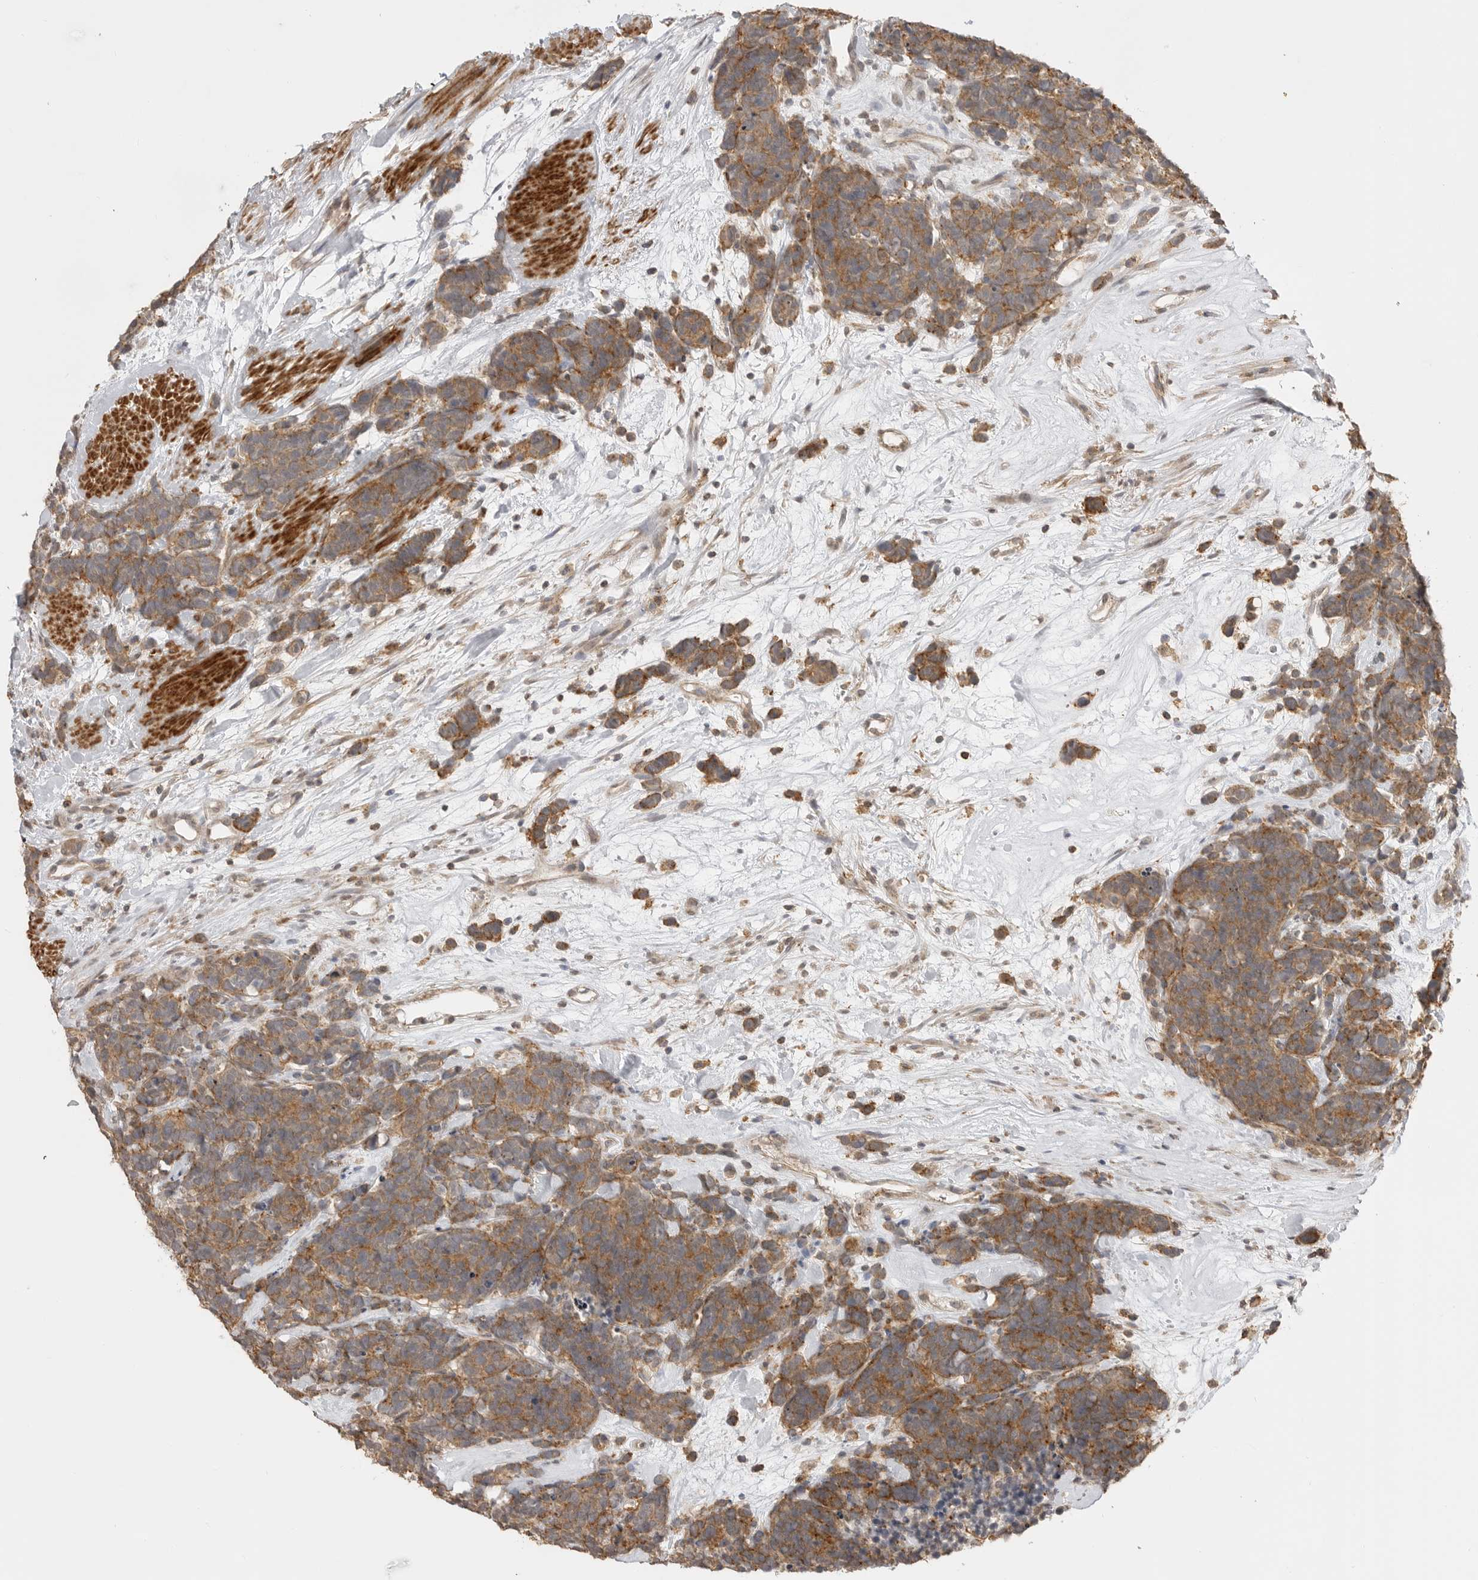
{"staining": {"intensity": "moderate", "quantity": ">75%", "location": "cytoplasmic/membranous"}, "tissue": "carcinoid", "cell_type": "Tumor cells", "image_type": "cancer", "snomed": [{"axis": "morphology", "description": "Carcinoma, NOS"}, {"axis": "morphology", "description": "Carcinoid, malignant, NOS"}, {"axis": "topography", "description": "Urinary bladder"}], "caption": "A brown stain shows moderate cytoplasmic/membranous positivity of a protein in human carcinoid tumor cells.", "gene": "GPC2", "patient": {"sex": "male", "age": 57}}